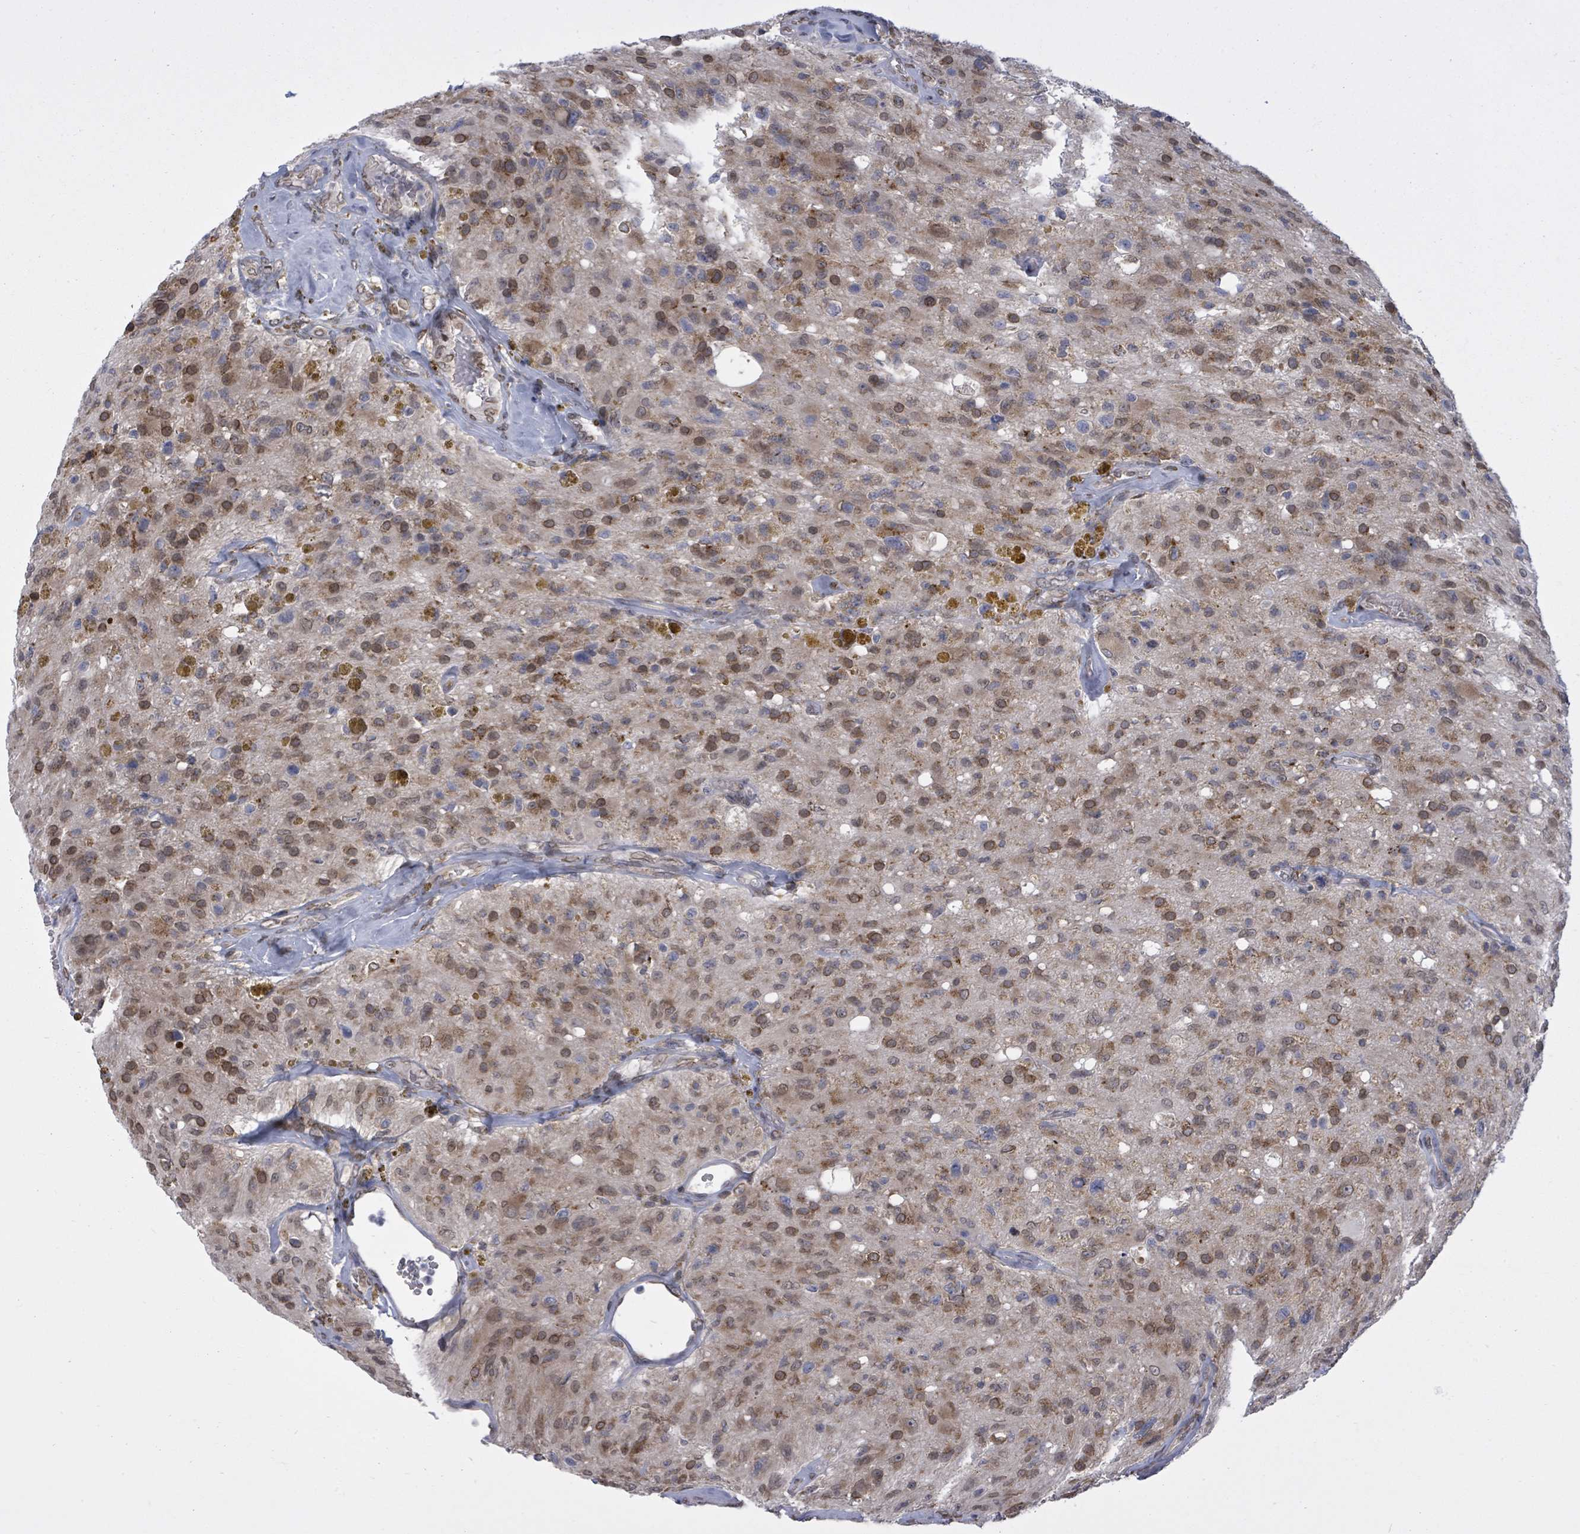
{"staining": {"intensity": "moderate", "quantity": "25%-75%", "location": "cytoplasmic/membranous,nuclear"}, "tissue": "glioma", "cell_type": "Tumor cells", "image_type": "cancer", "snomed": [{"axis": "morphology", "description": "Glioma, malignant, High grade"}, {"axis": "topography", "description": "Brain"}], "caption": "IHC of glioma reveals medium levels of moderate cytoplasmic/membranous and nuclear staining in about 25%-75% of tumor cells. Immunohistochemistry stains the protein of interest in brown and the nuclei are stained blue.", "gene": "ARFGAP1", "patient": {"sex": "male", "age": 69}}